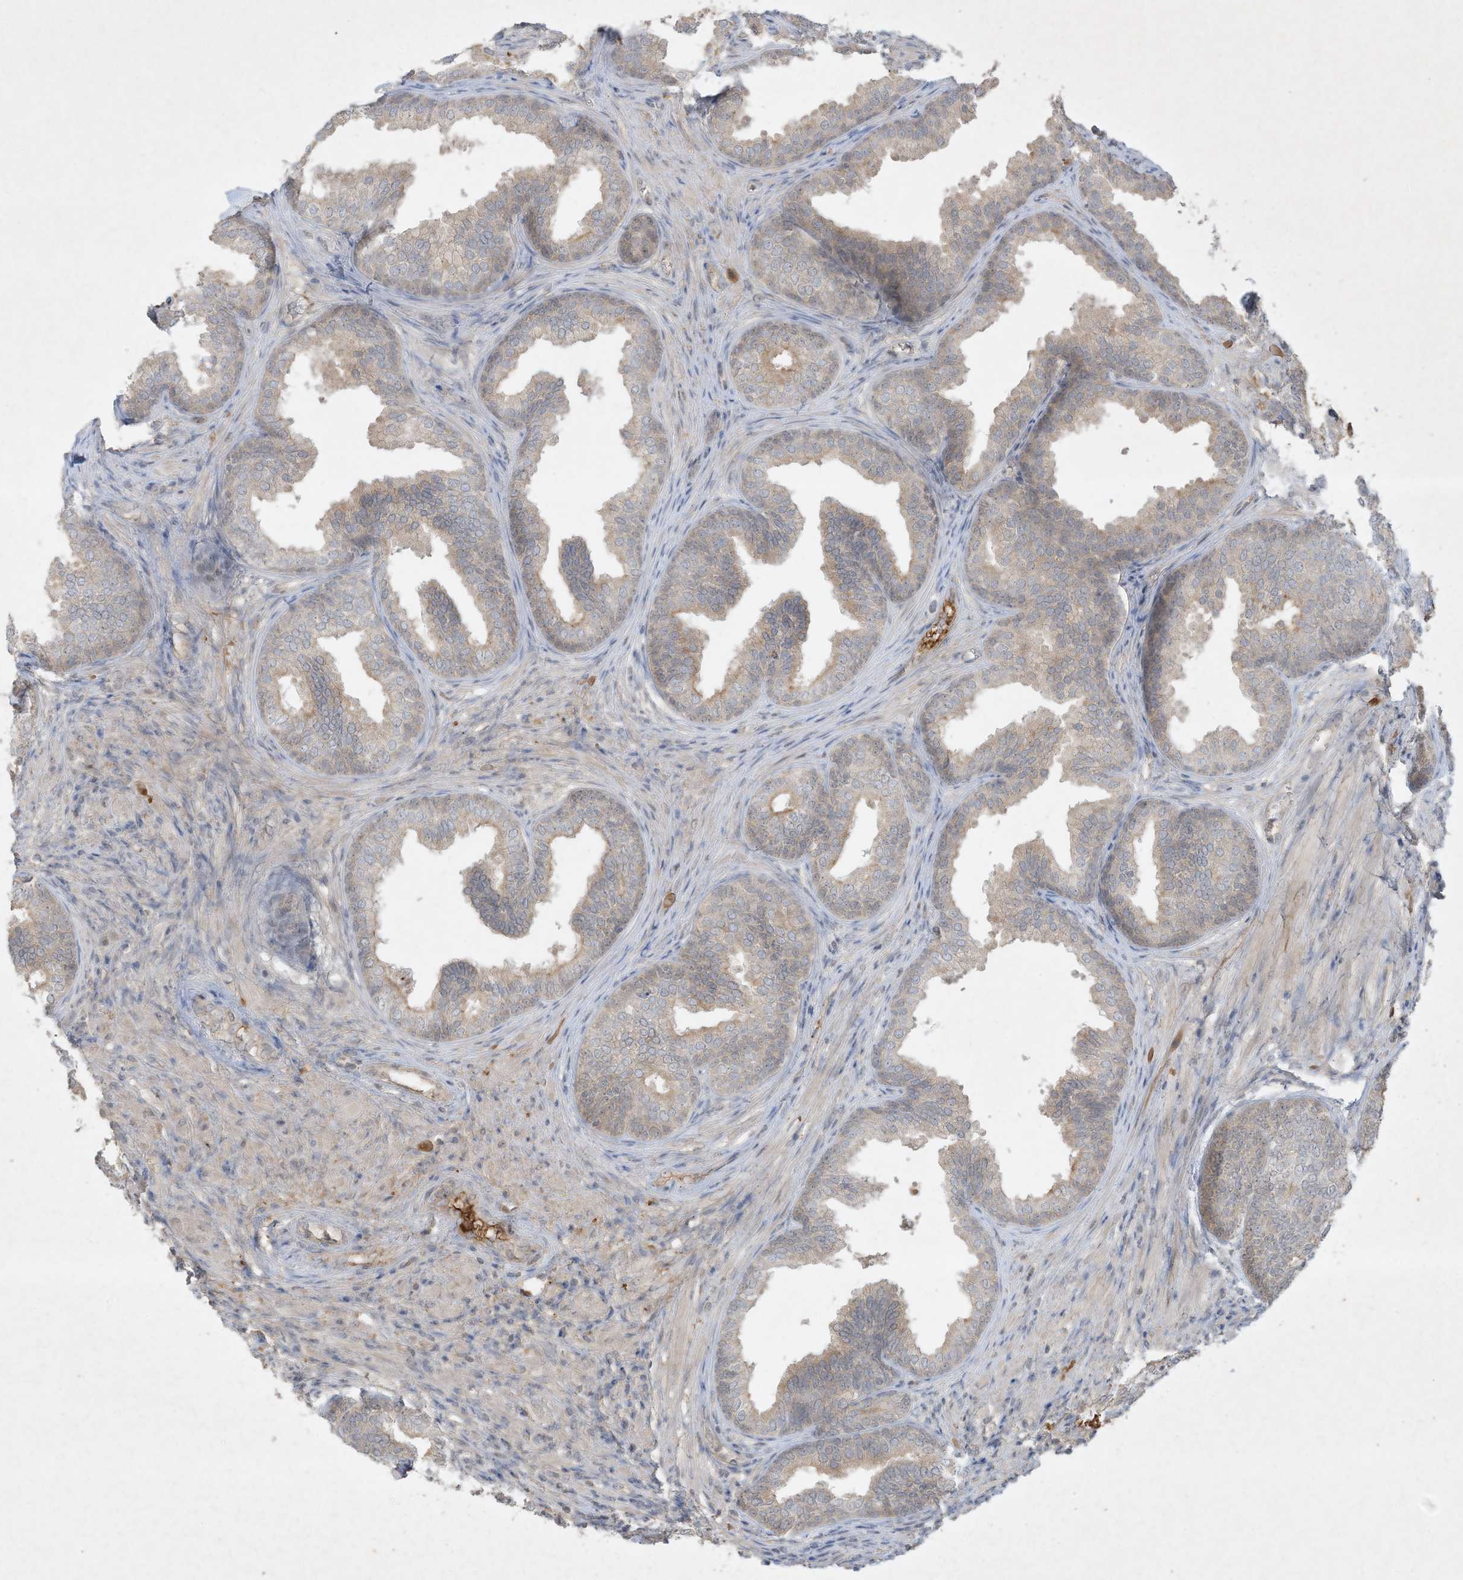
{"staining": {"intensity": "weak", "quantity": "<25%", "location": "cytoplasmic/membranous"}, "tissue": "prostate", "cell_type": "Glandular cells", "image_type": "normal", "snomed": [{"axis": "morphology", "description": "Normal tissue, NOS"}, {"axis": "topography", "description": "Prostate"}], "caption": "High magnification brightfield microscopy of unremarkable prostate stained with DAB (3,3'-diaminobenzidine) (brown) and counterstained with hematoxylin (blue): glandular cells show no significant expression. The staining was performed using DAB (3,3'-diaminobenzidine) to visualize the protein expression in brown, while the nuclei were stained in blue with hematoxylin (Magnification: 20x).", "gene": "FETUB", "patient": {"sex": "male", "age": 76}}